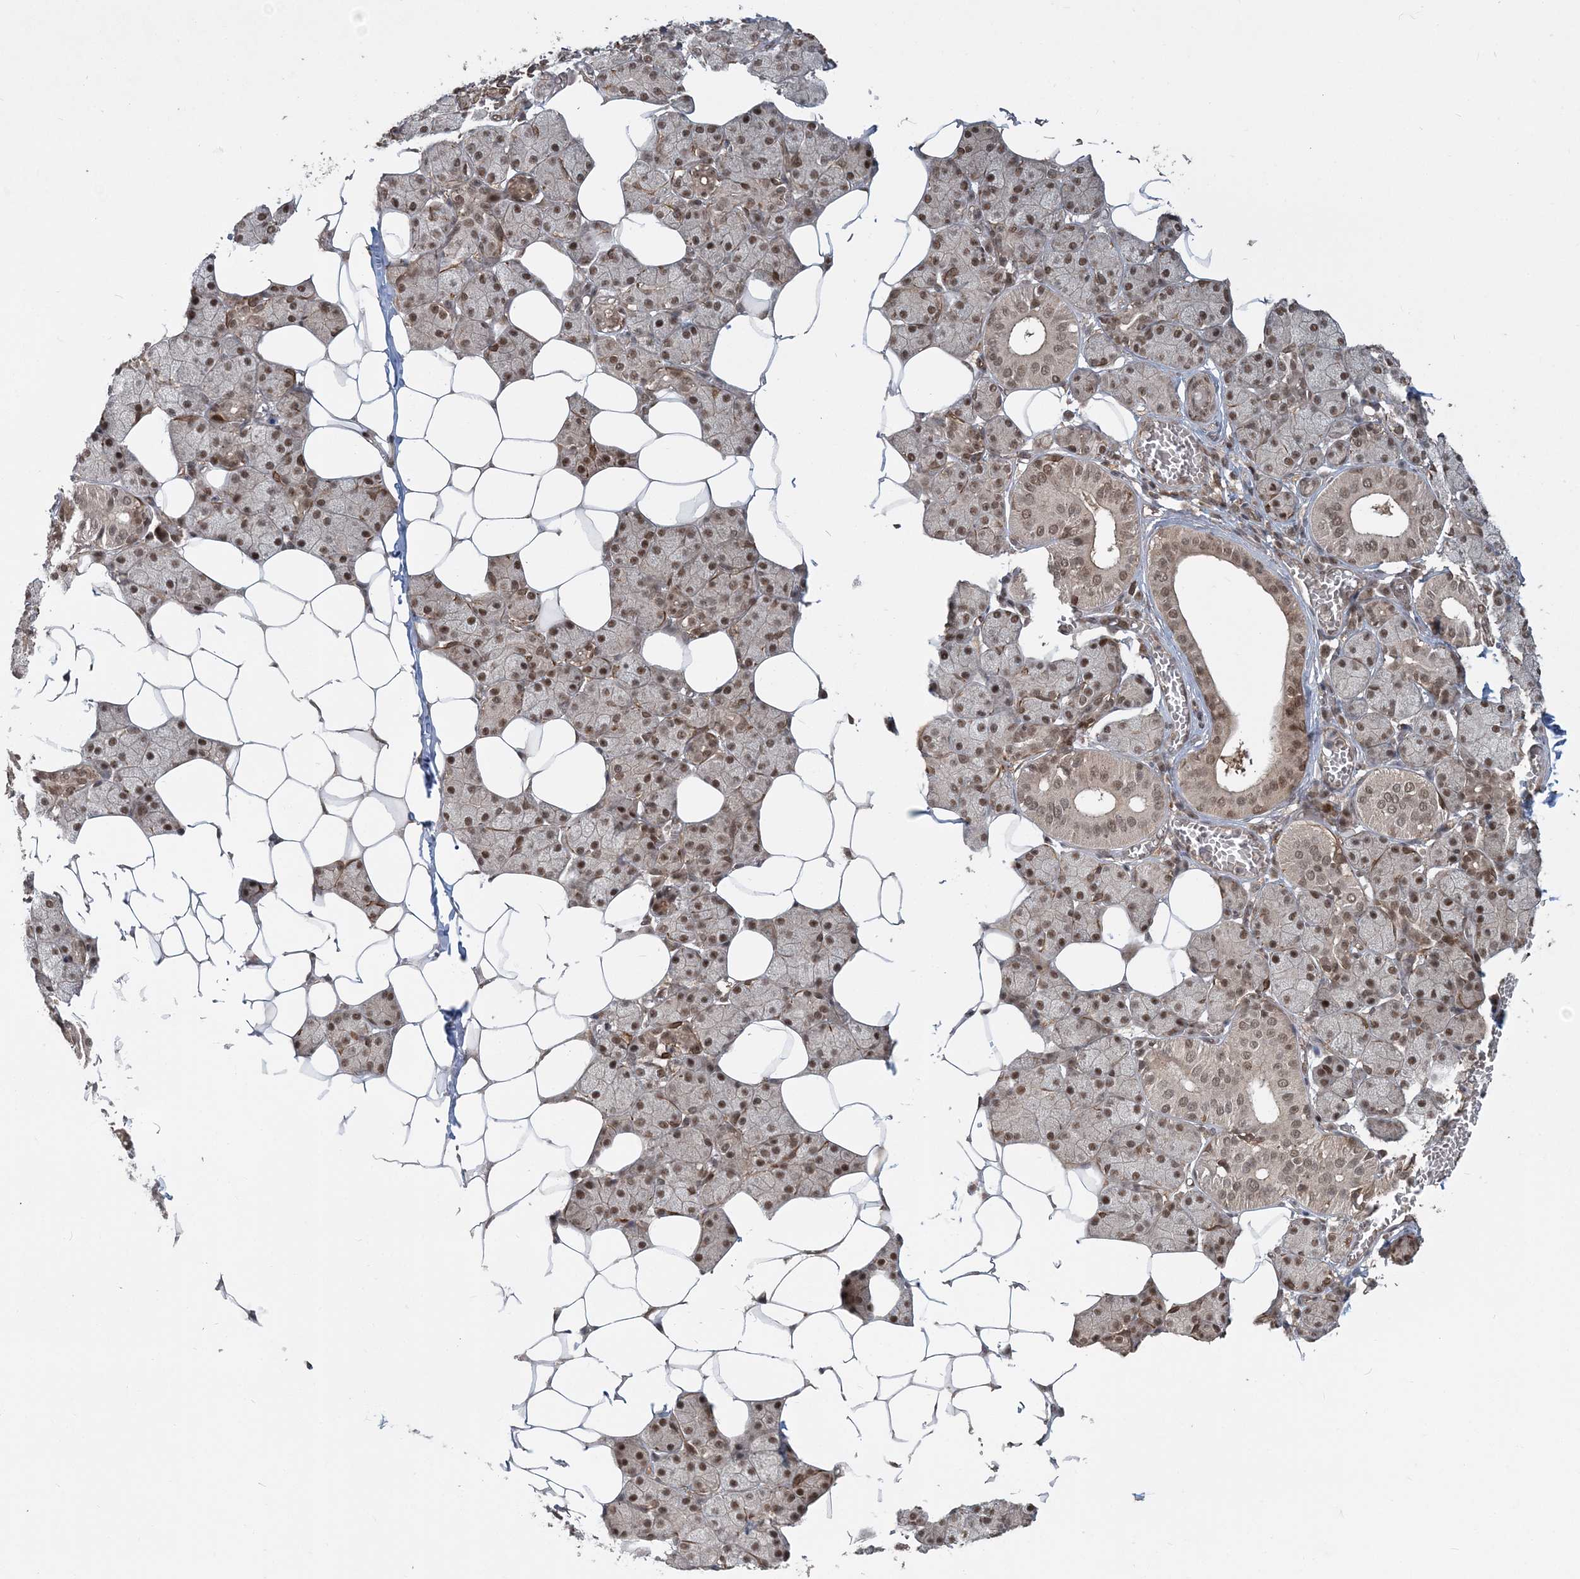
{"staining": {"intensity": "strong", "quantity": ">75%", "location": "nuclear"}, "tissue": "salivary gland", "cell_type": "Glandular cells", "image_type": "normal", "snomed": [{"axis": "morphology", "description": "Normal tissue, NOS"}, {"axis": "topography", "description": "Salivary gland"}], "caption": "Immunohistochemistry histopathology image of unremarkable salivary gland: human salivary gland stained using immunohistochemistry demonstrates high levels of strong protein expression localized specifically in the nuclear of glandular cells, appearing as a nuclear brown color.", "gene": "COPS7B", "patient": {"sex": "female", "age": 33}}